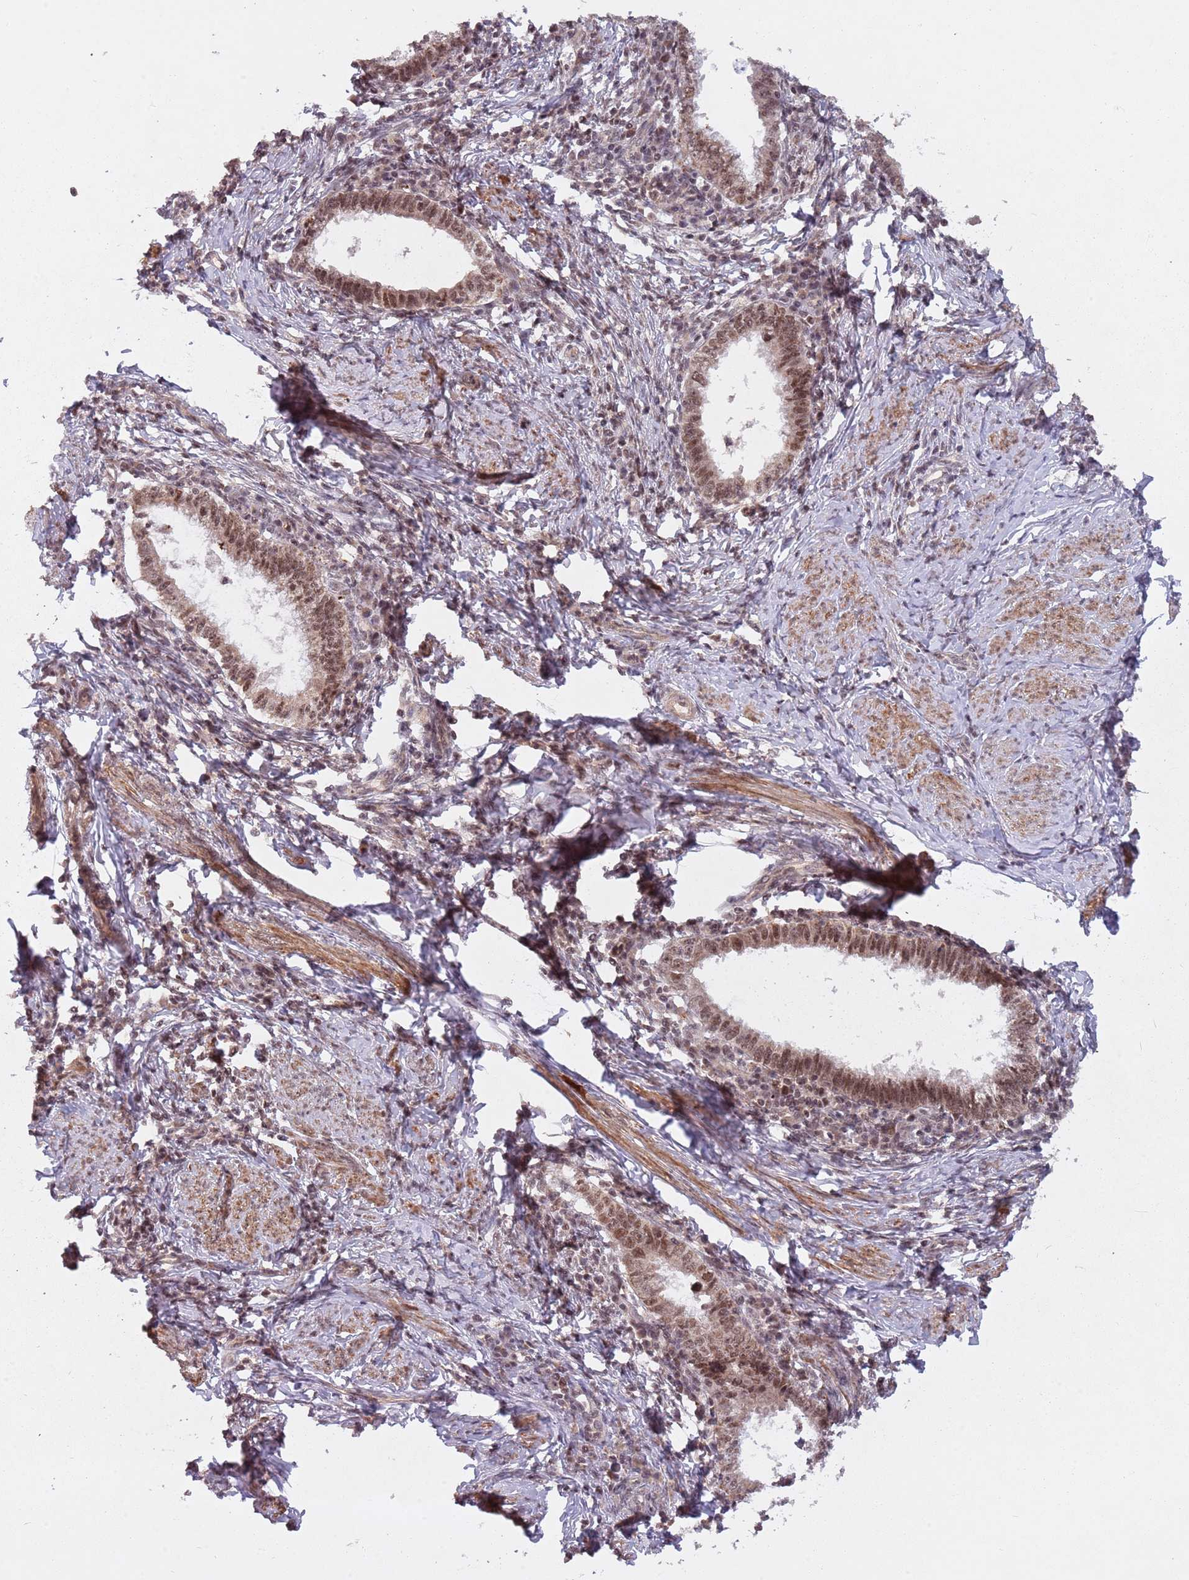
{"staining": {"intensity": "moderate", "quantity": ">75%", "location": "nuclear"}, "tissue": "cervical cancer", "cell_type": "Tumor cells", "image_type": "cancer", "snomed": [{"axis": "morphology", "description": "Adenocarcinoma, NOS"}, {"axis": "topography", "description": "Cervix"}], "caption": "This micrograph demonstrates immunohistochemistry (IHC) staining of cervical cancer (adenocarcinoma), with medium moderate nuclear expression in about >75% of tumor cells.", "gene": "SUDS3", "patient": {"sex": "female", "age": 36}}